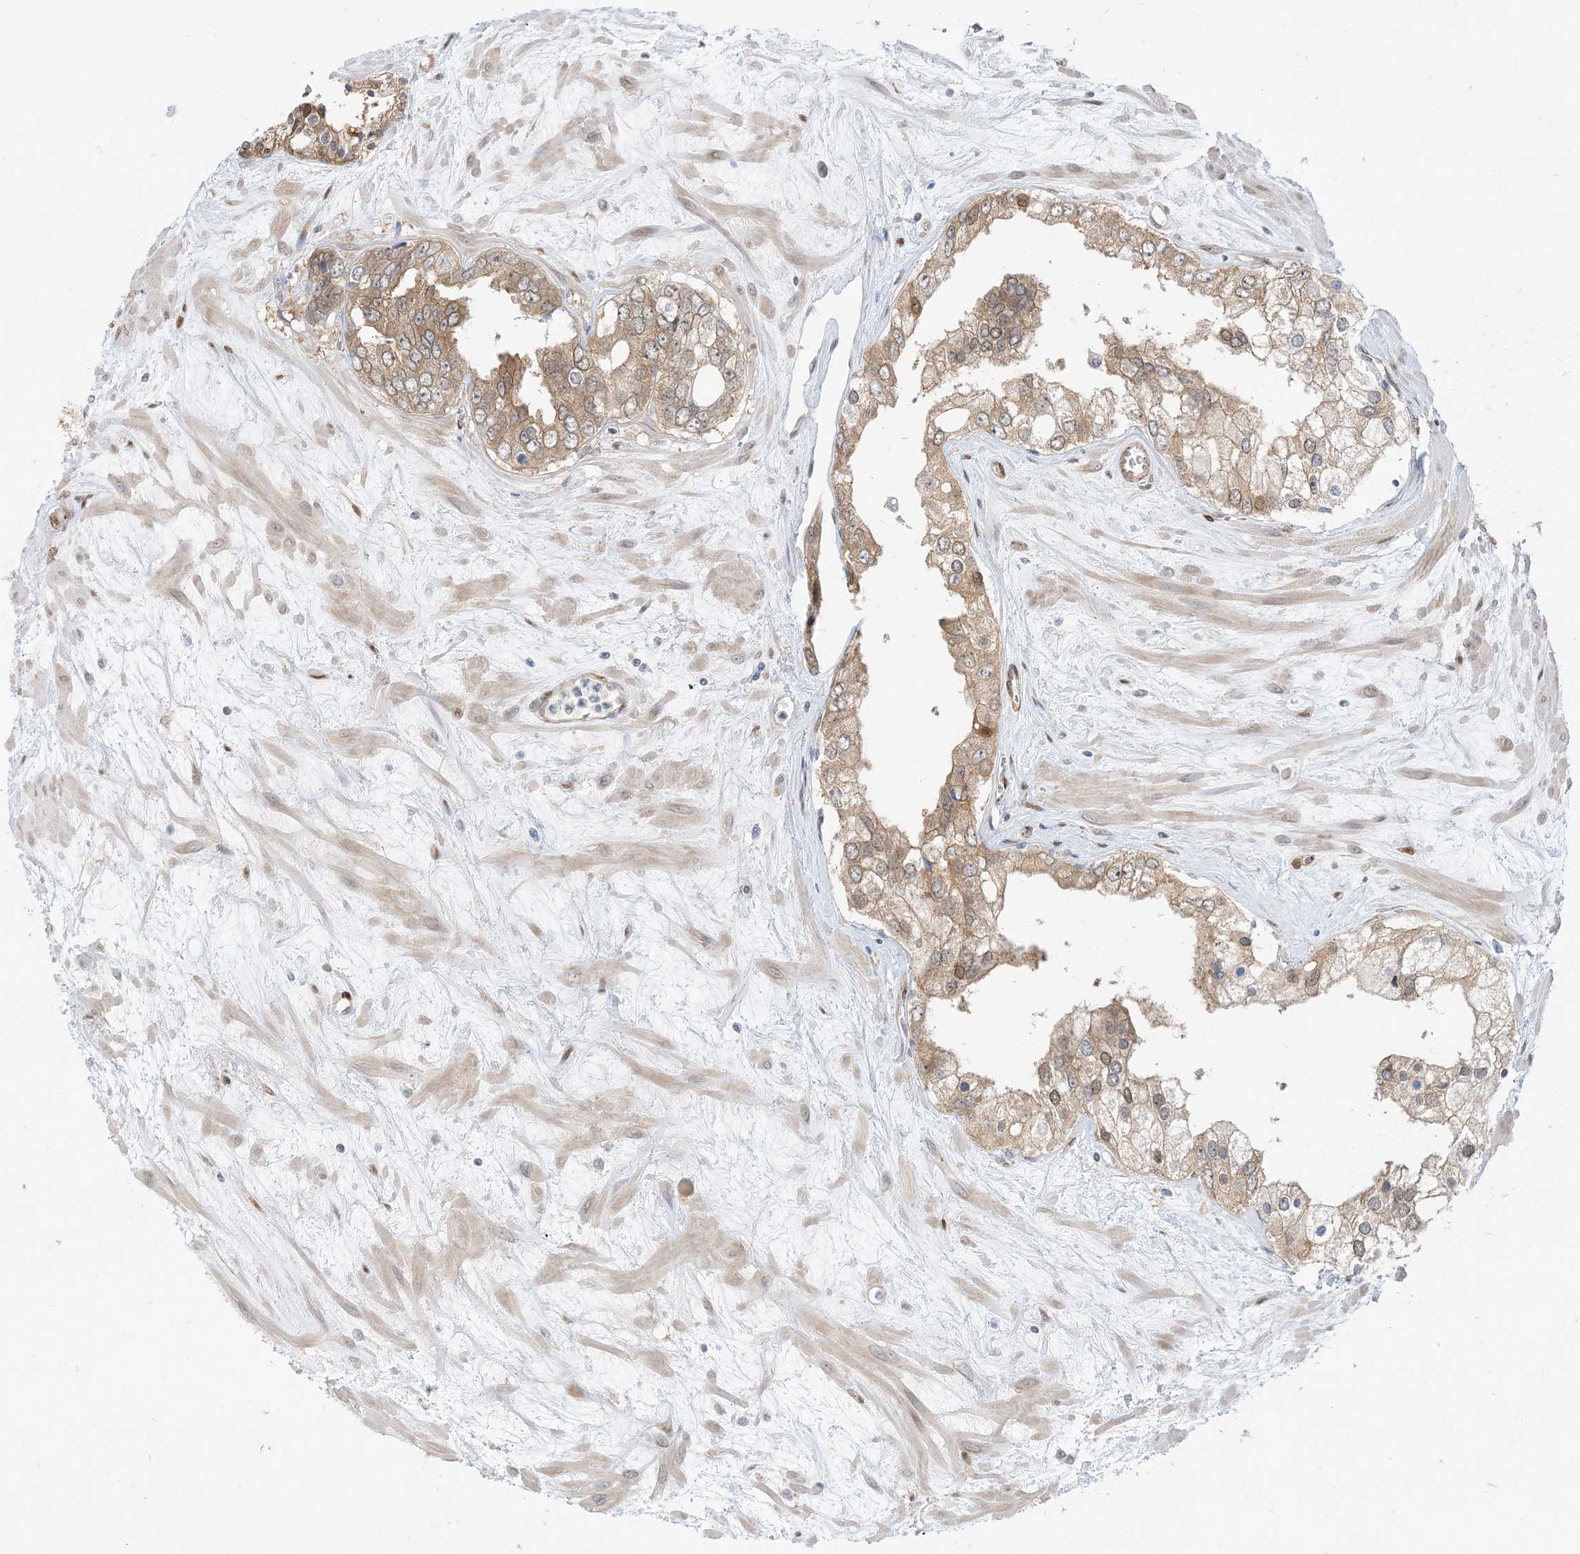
{"staining": {"intensity": "moderate", "quantity": "25%-75%", "location": "cytoplasmic/membranous,nuclear"}, "tissue": "prostate cancer", "cell_type": "Tumor cells", "image_type": "cancer", "snomed": [{"axis": "morphology", "description": "Adenocarcinoma, High grade"}, {"axis": "topography", "description": "Prostate"}], "caption": "Adenocarcinoma (high-grade) (prostate) tissue reveals moderate cytoplasmic/membranous and nuclear expression in about 25%-75% of tumor cells", "gene": "RIN1", "patient": {"sex": "male", "age": 66}}